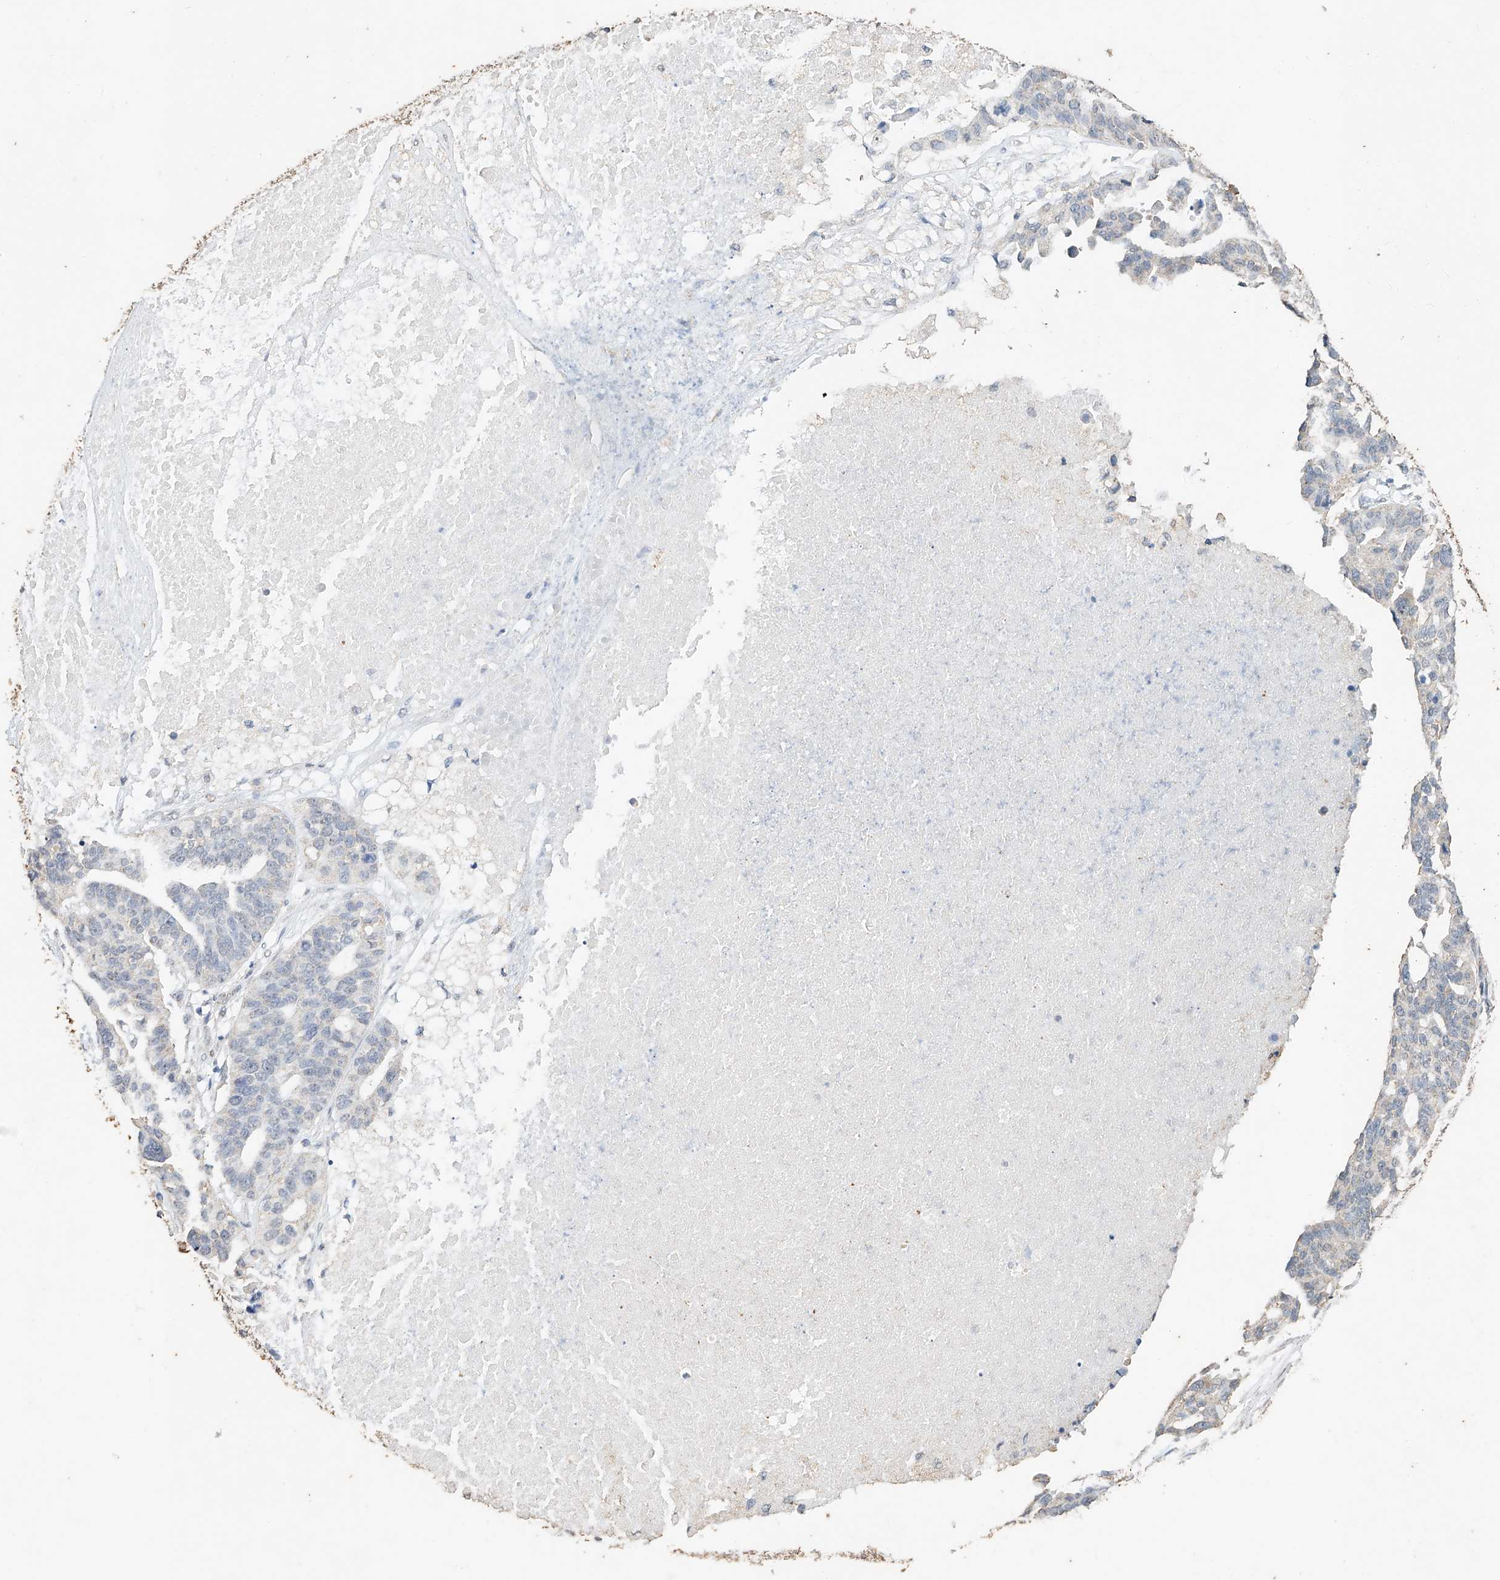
{"staining": {"intensity": "negative", "quantity": "none", "location": "none"}, "tissue": "ovarian cancer", "cell_type": "Tumor cells", "image_type": "cancer", "snomed": [{"axis": "morphology", "description": "Cystadenocarcinoma, serous, NOS"}, {"axis": "topography", "description": "Ovary"}], "caption": "This is an immunohistochemistry histopathology image of human serous cystadenocarcinoma (ovarian). There is no expression in tumor cells.", "gene": "CERS4", "patient": {"sex": "female", "age": 59}}